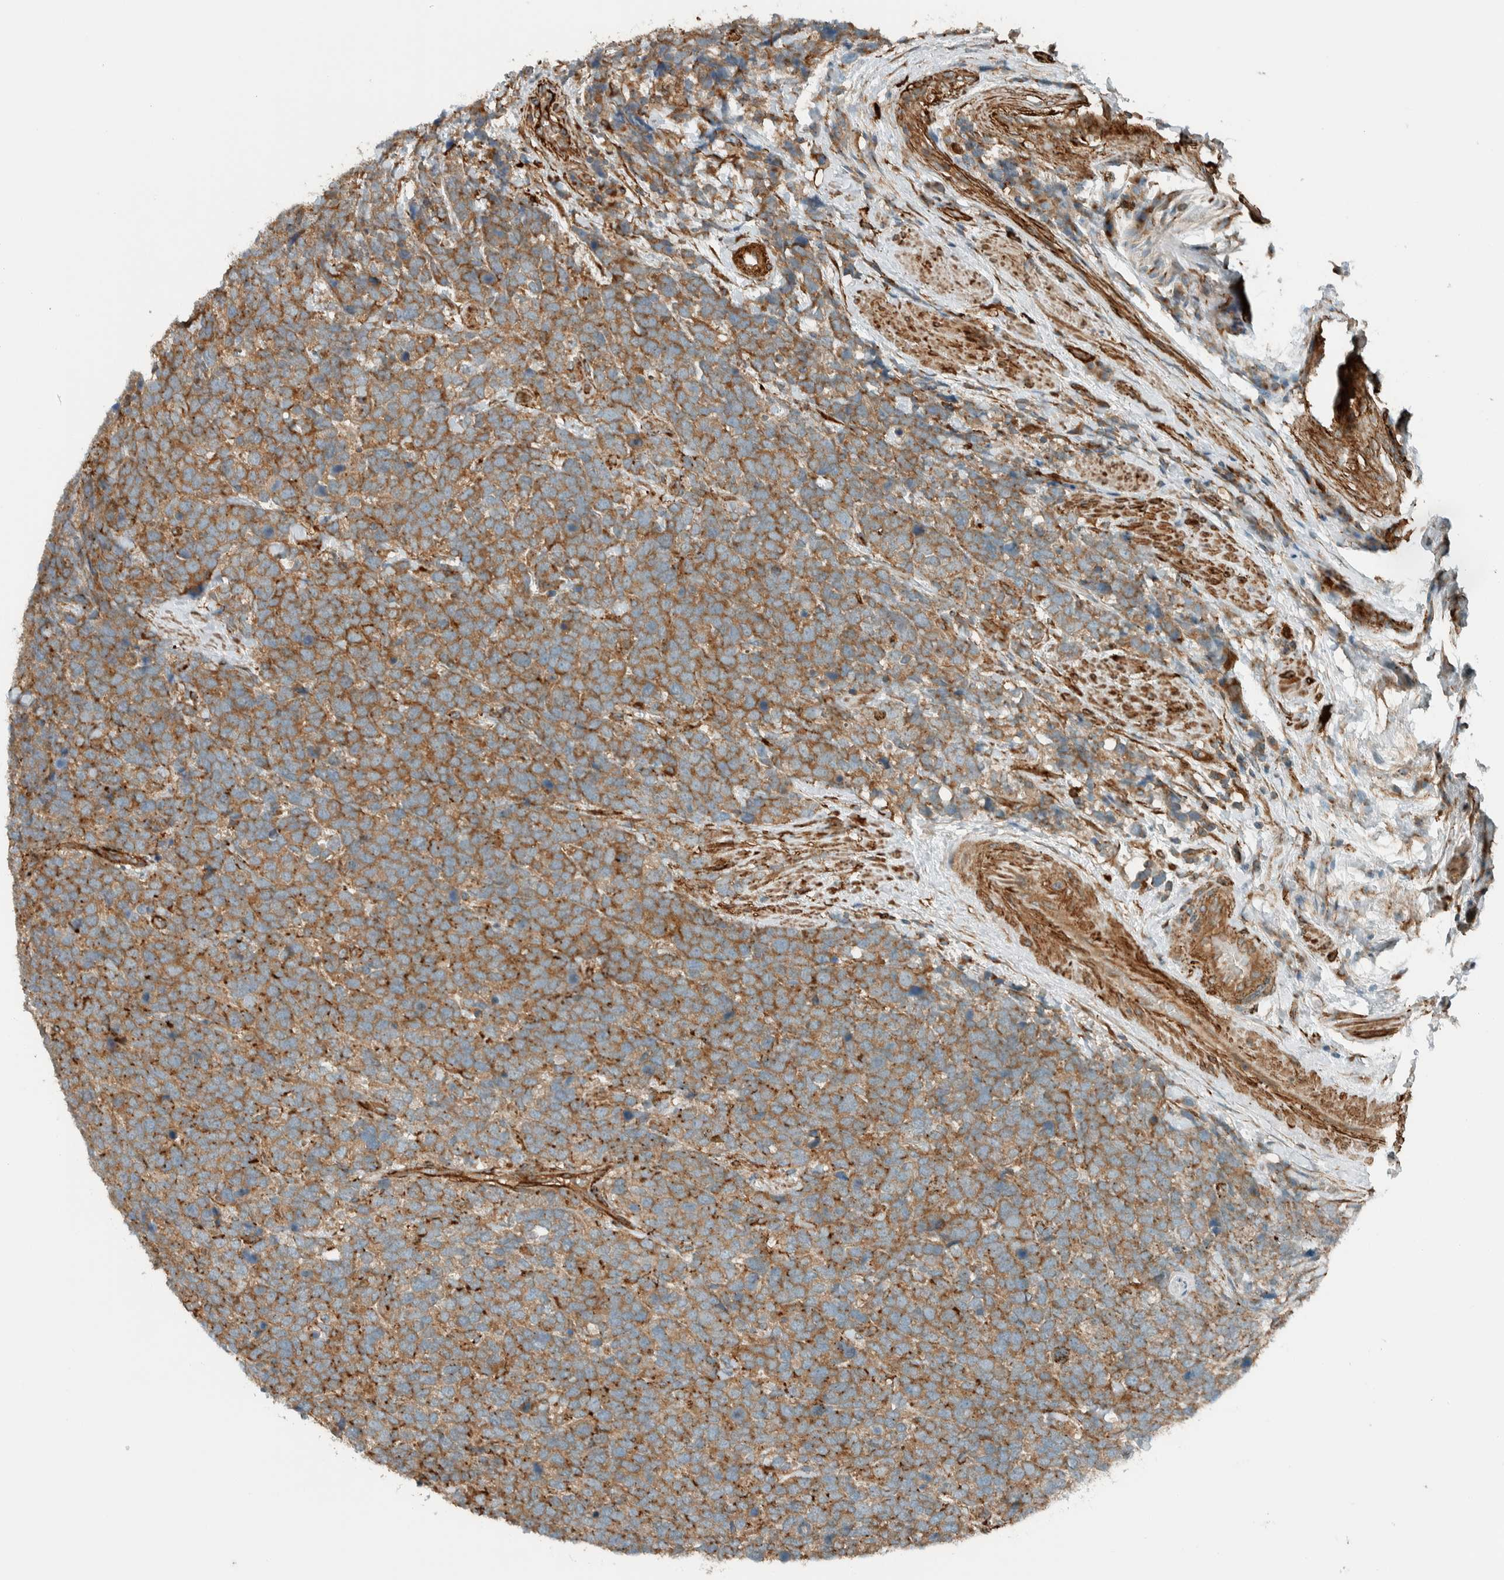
{"staining": {"intensity": "moderate", "quantity": ">75%", "location": "cytoplasmic/membranous"}, "tissue": "urothelial cancer", "cell_type": "Tumor cells", "image_type": "cancer", "snomed": [{"axis": "morphology", "description": "Urothelial carcinoma, High grade"}, {"axis": "topography", "description": "Urinary bladder"}], "caption": "Tumor cells show medium levels of moderate cytoplasmic/membranous positivity in about >75% of cells in urothelial cancer.", "gene": "EXOC7", "patient": {"sex": "female", "age": 82}}